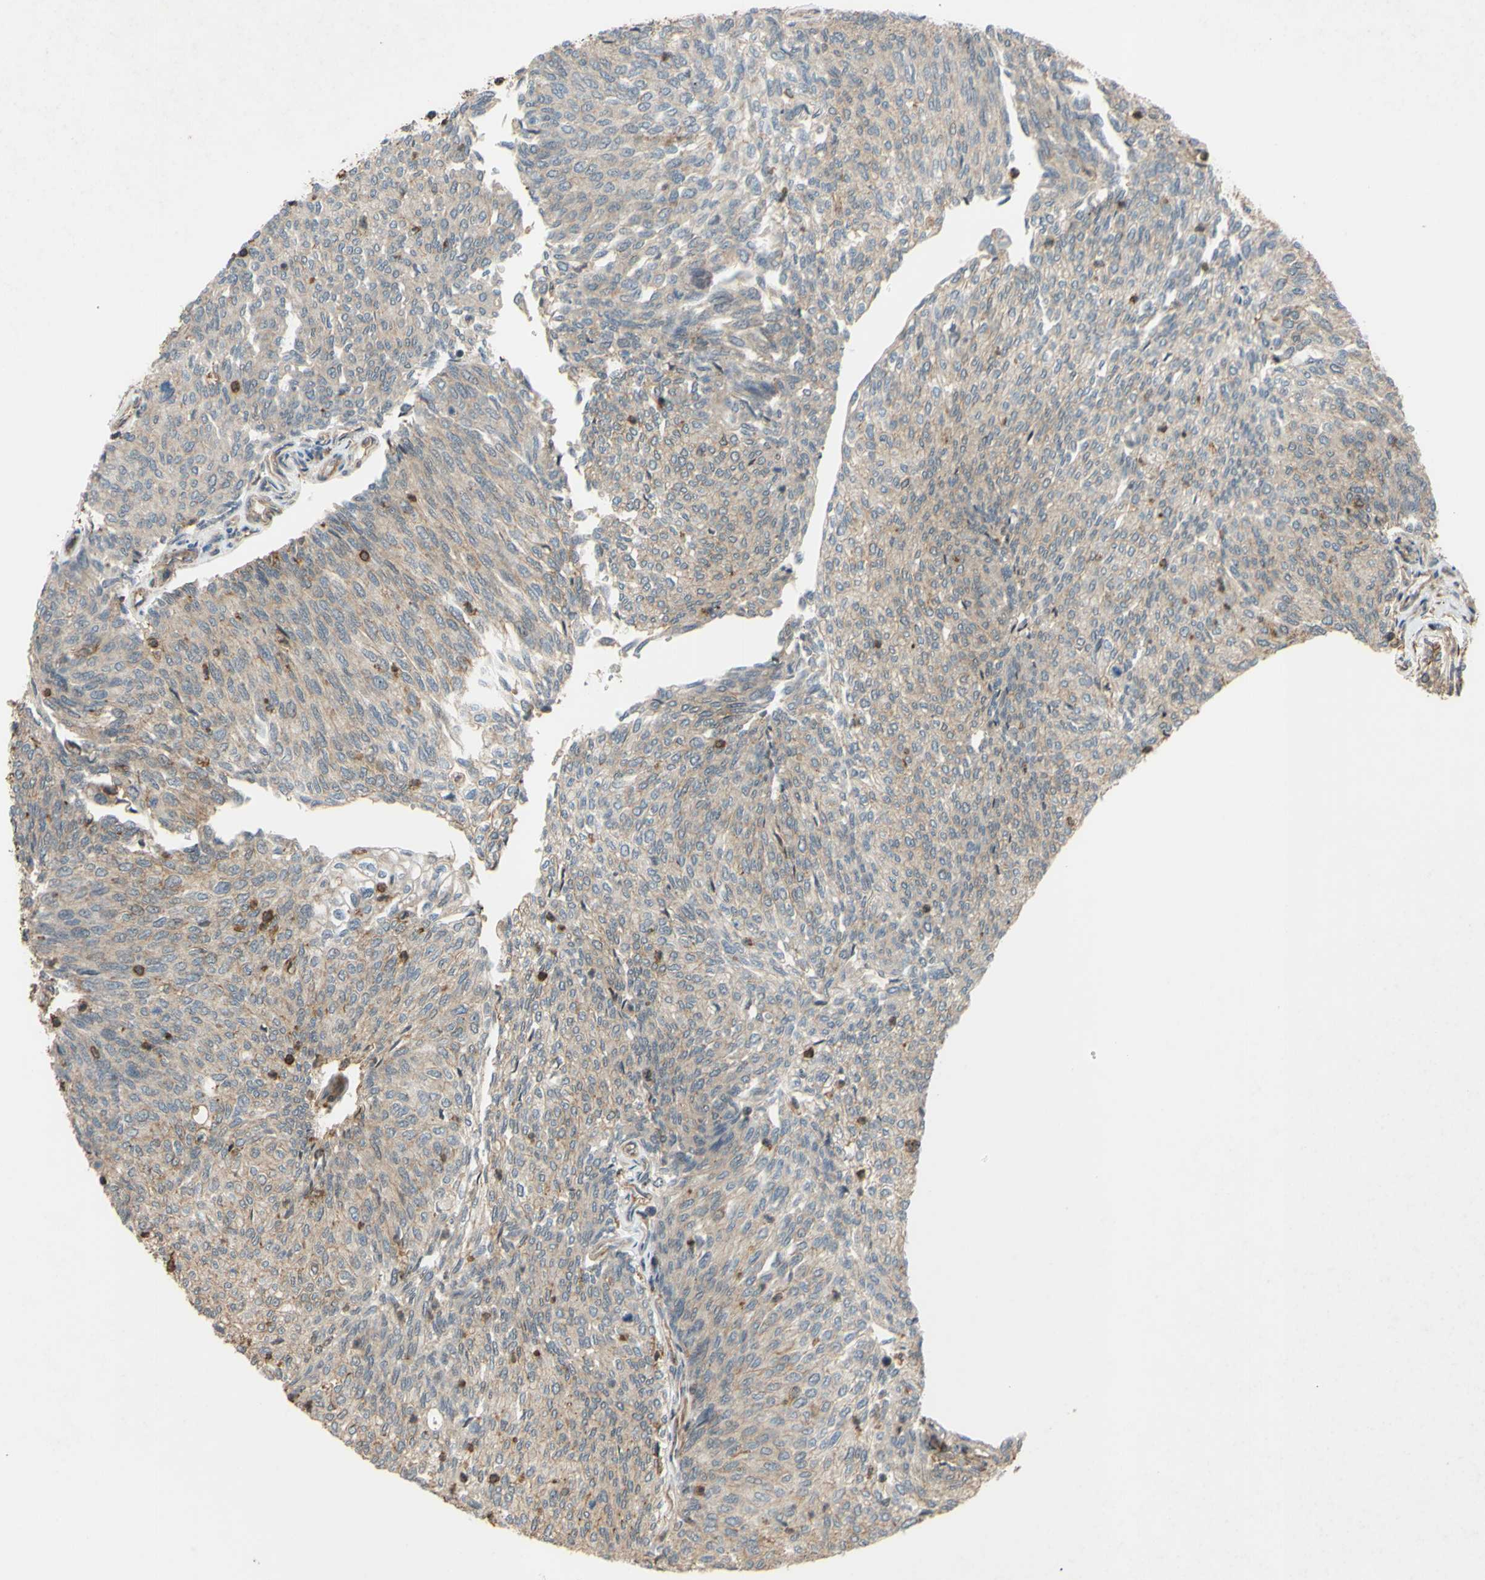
{"staining": {"intensity": "weak", "quantity": "25%-75%", "location": "cytoplasmic/membranous"}, "tissue": "urothelial cancer", "cell_type": "Tumor cells", "image_type": "cancer", "snomed": [{"axis": "morphology", "description": "Urothelial carcinoma, Low grade"}, {"axis": "topography", "description": "Urinary bladder"}], "caption": "Protein staining of urothelial carcinoma (low-grade) tissue exhibits weak cytoplasmic/membranous positivity in approximately 25%-75% of tumor cells. Using DAB (brown) and hematoxylin (blue) stains, captured at high magnification using brightfield microscopy.", "gene": "ADD3", "patient": {"sex": "female", "age": 79}}